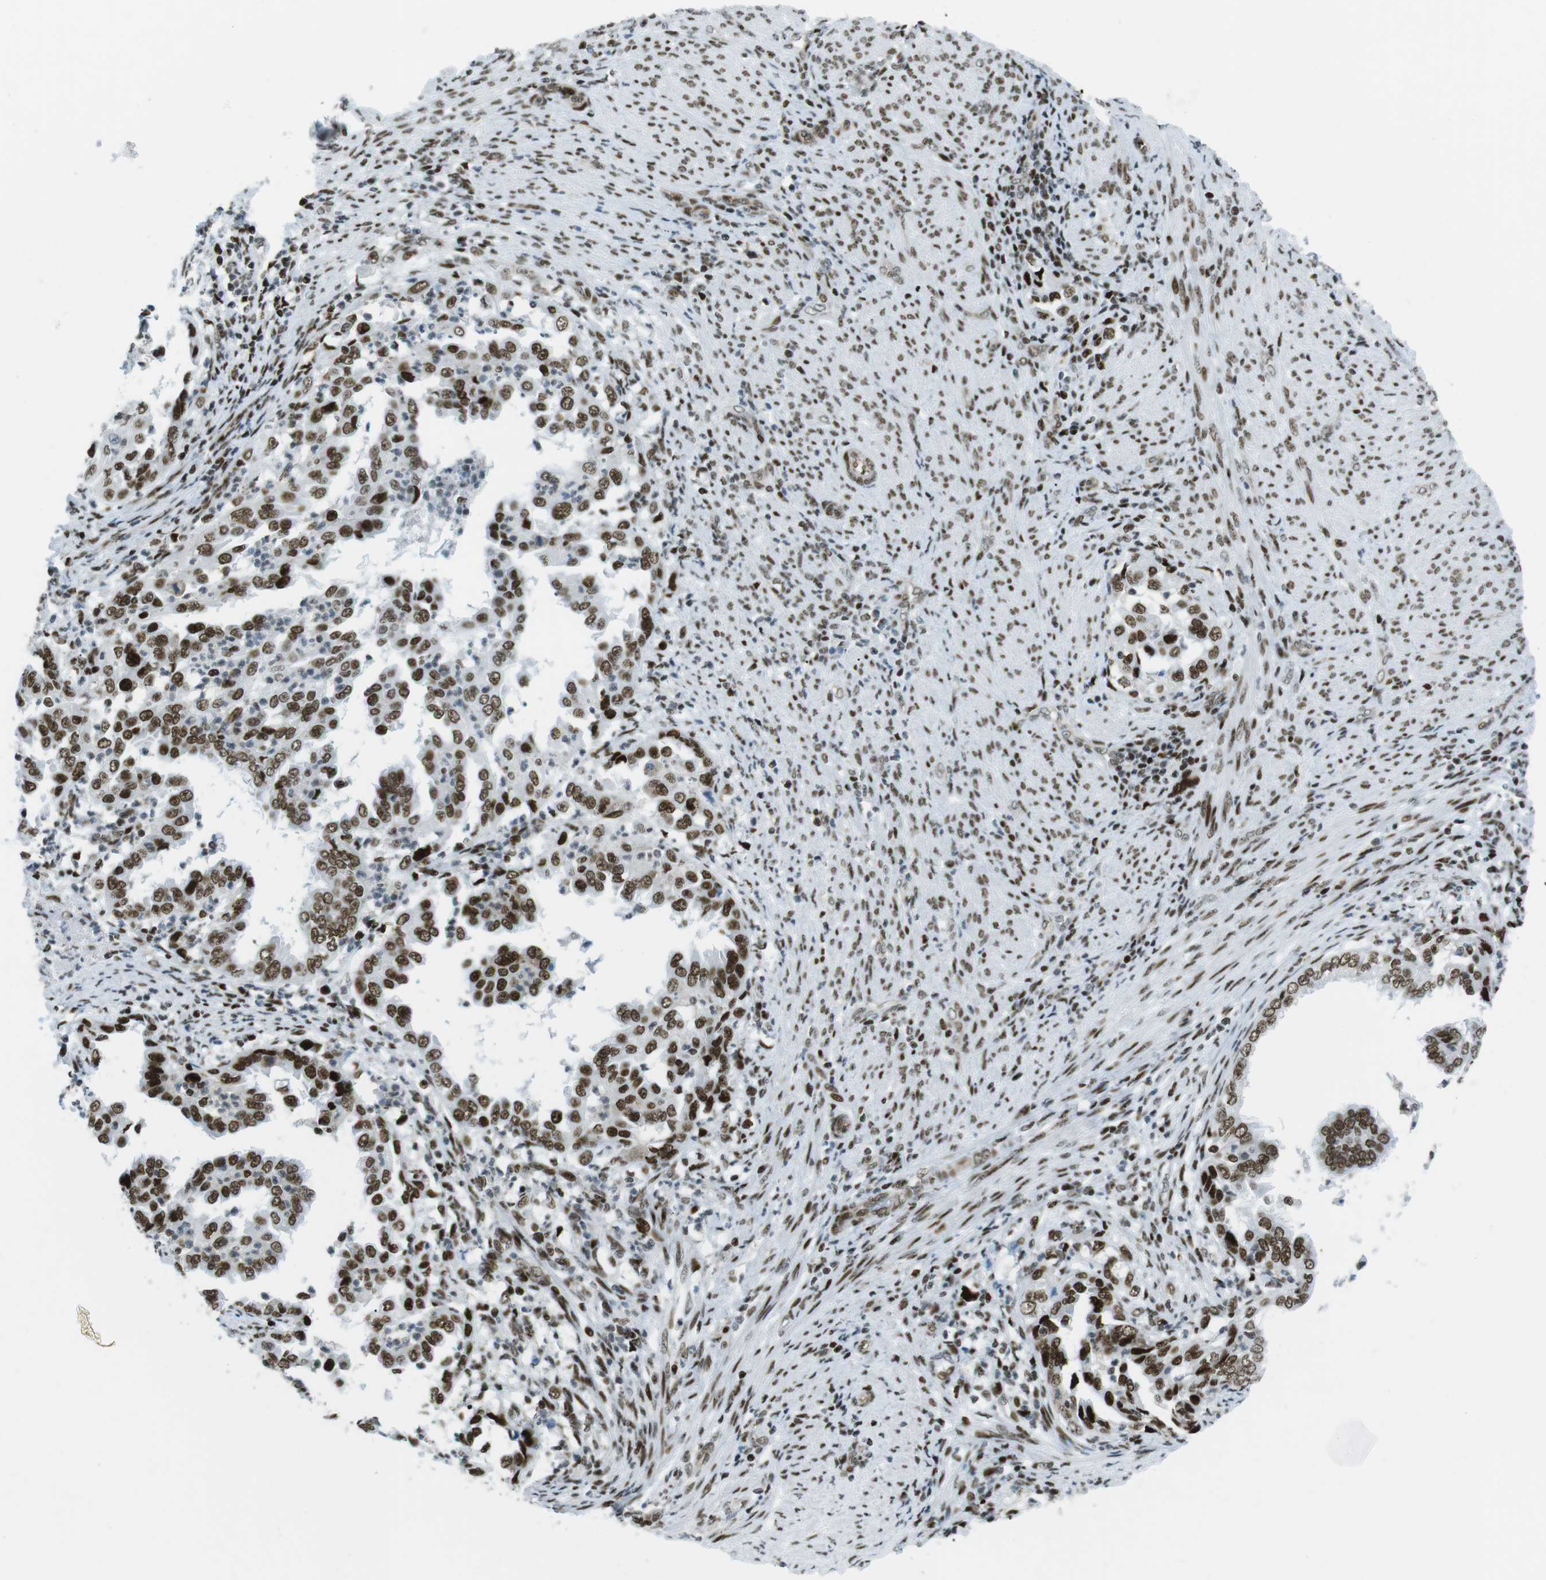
{"staining": {"intensity": "strong", "quantity": ">75%", "location": "cytoplasmic/membranous,nuclear"}, "tissue": "endometrial cancer", "cell_type": "Tumor cells", "image_type": "cancer", "snomed": [{"axis": "morphology", "description": "Adenocarcinoma, NOS"}, {"axis": "topography", "description": "Endometrium"}], "caption": "A brown stain shows strong cytoplasmic/membranous and nuclear expression of a protein in adenocarcinoma (endometrial) tumor cells. (IHC, brightfield microscopy, high magnification).", "gene": "ARID1A", "patient": {"sex": "female", "age": 85}}